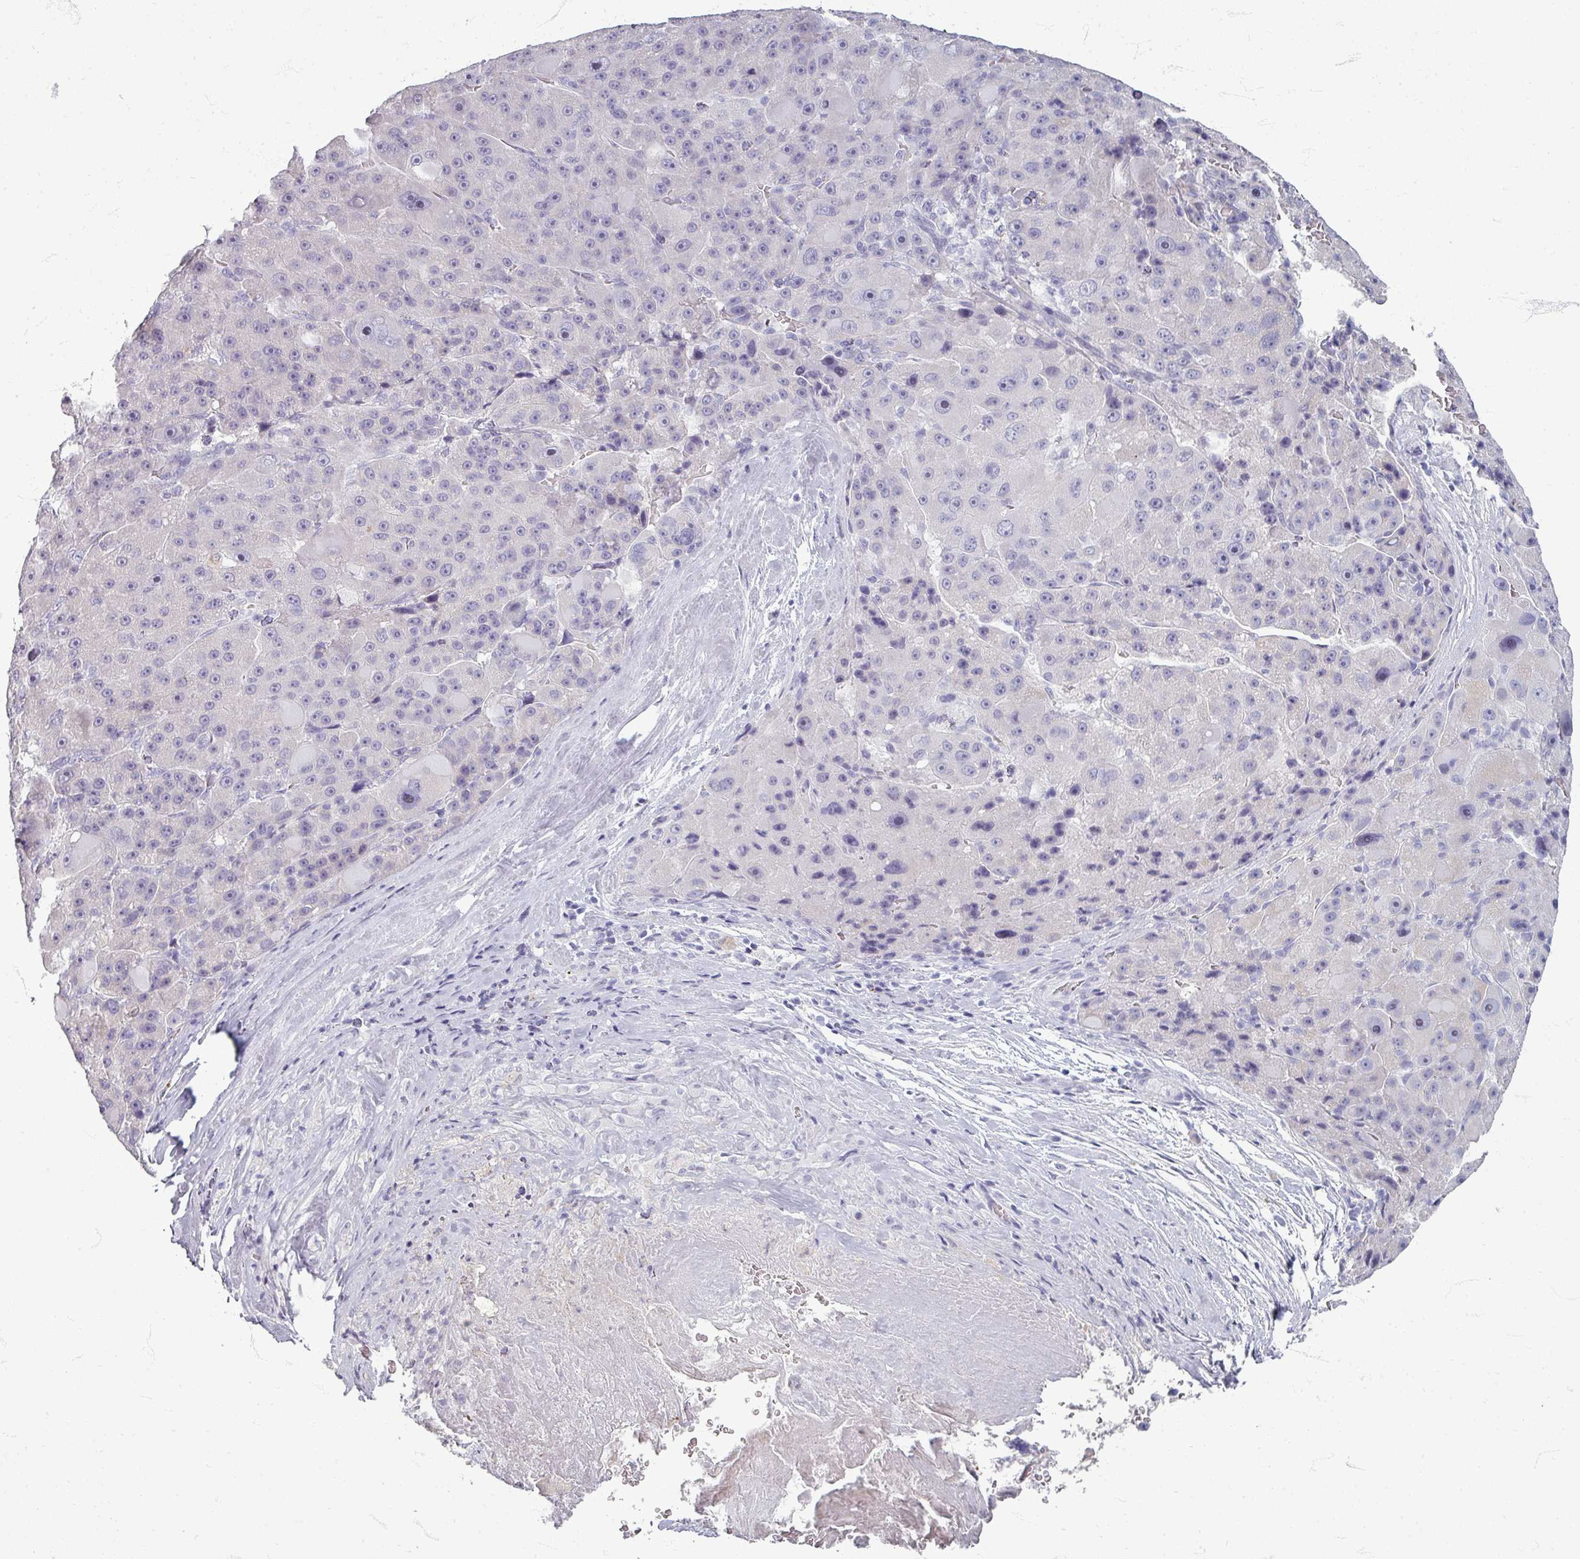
{"staining": {"intensity": "negative", "quantity": "none", "location": "none"}, "tissue": "liver cancer", "cell_type": "Tumor cells", "image_type": "cancer", "snomed": [{"axis": "morphology", "description": "Carcinoma, Hepatocellular, NOS"}, {"axis": "topography", "description": "Liver"}], "caption": "Immunohistochemical staining of human liver cancer (hepatocellular carcinoma) displays no significant staining in tumor cells.", "gene": "ZNF878", "patient": {"sex": "male", "age": 76}}